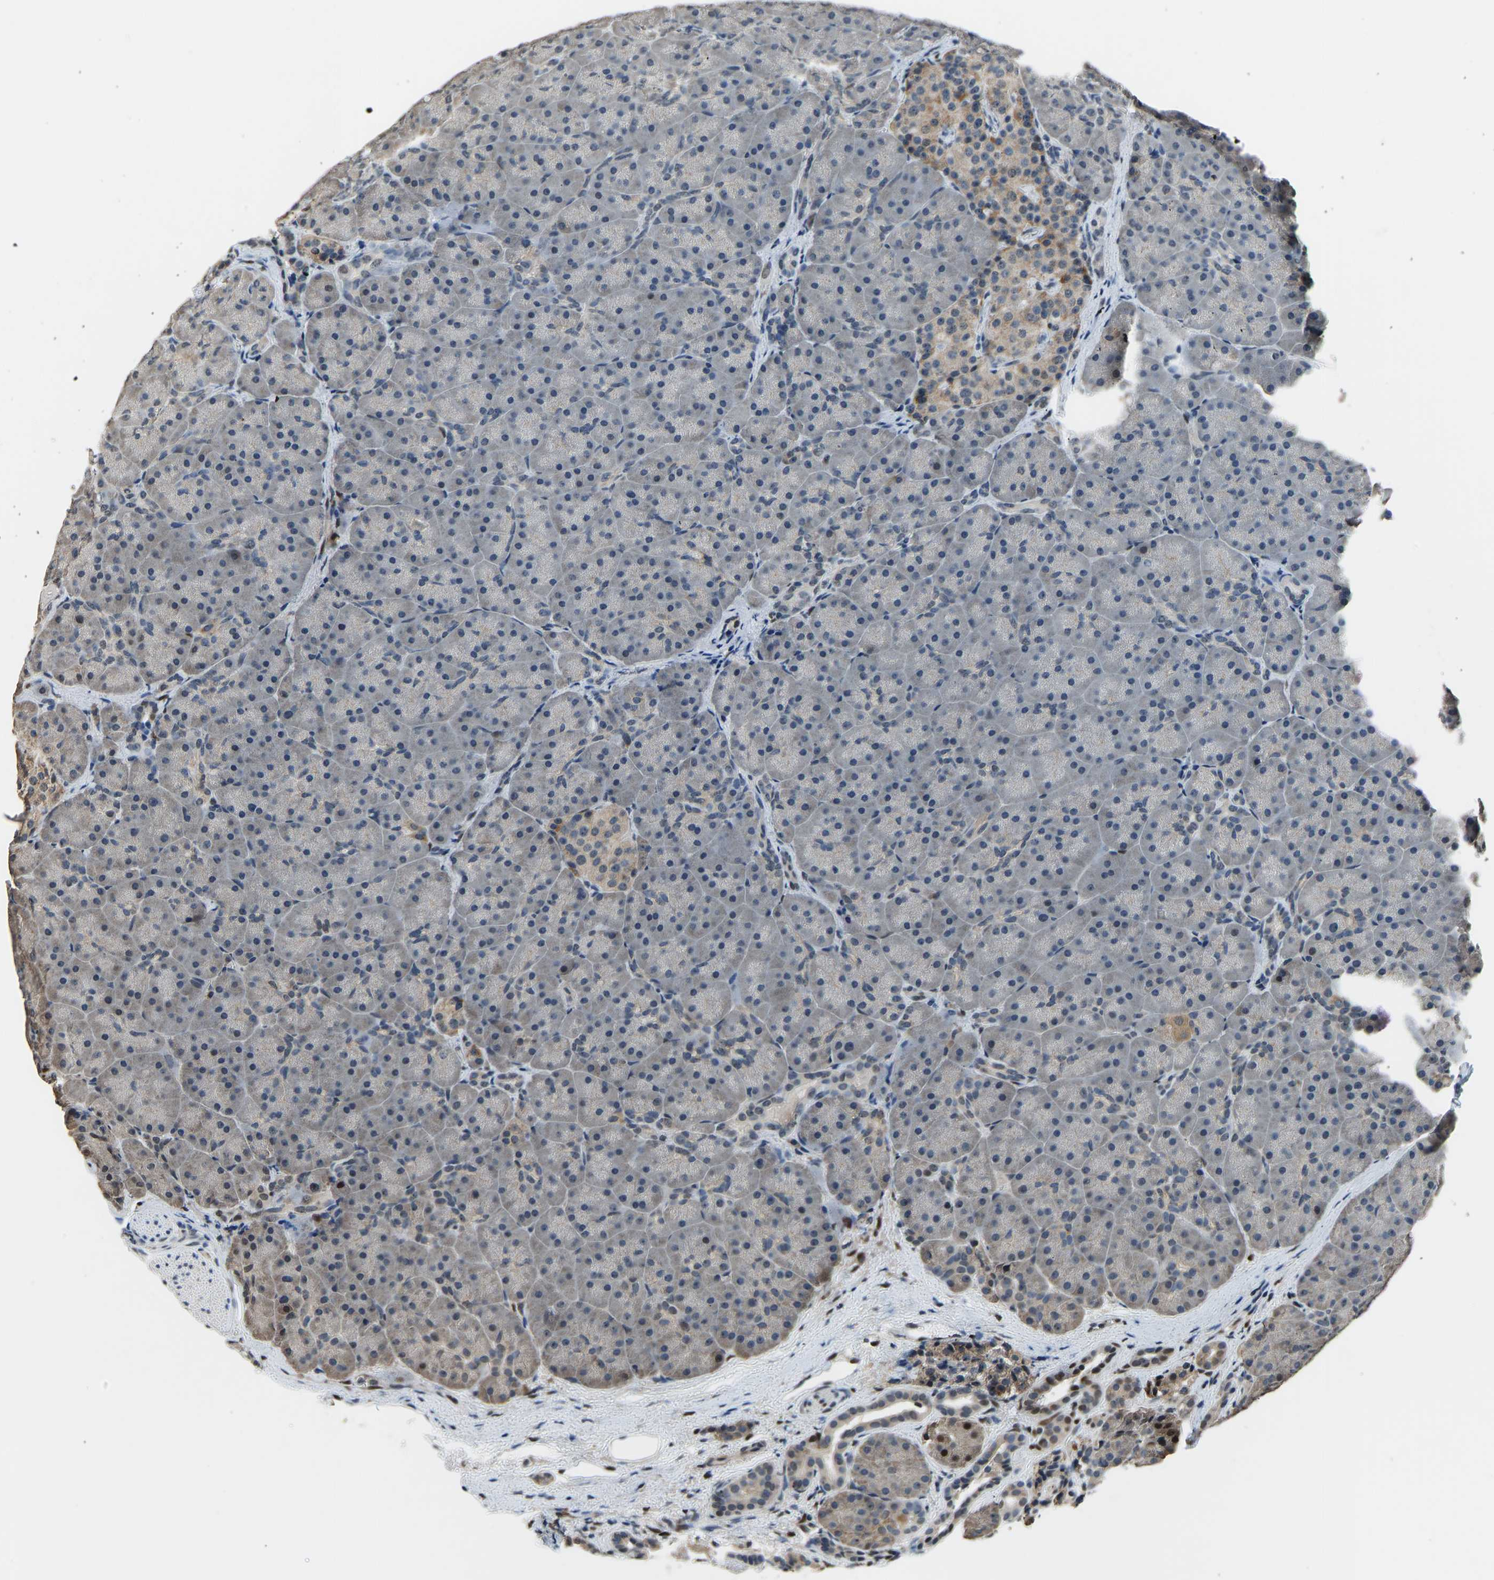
{"staining": {"intensity": "strong", "quantity": "<25%", "location": "nuclear"}, "tissue": "pancreas", "cell_type": "Exocrine glandular cells", "image_type": "normal", "snomed": [{"axis": "morphology", "description": "Normal tissue, NOS"}, {"axis": "topography", "description": "Pancreas"}], "caption": "Immunohistochemistry (DAB (3,3'-diaminobenzidine)) staining of unremarkable human pancreas reveals strong nuclear protein expression in approximately <25% of exocrine glandular cells. (IHC, brightfield microscopy, high magnification).", "gene": "FOS", "patient": {"sex": "male", "age": 66}}